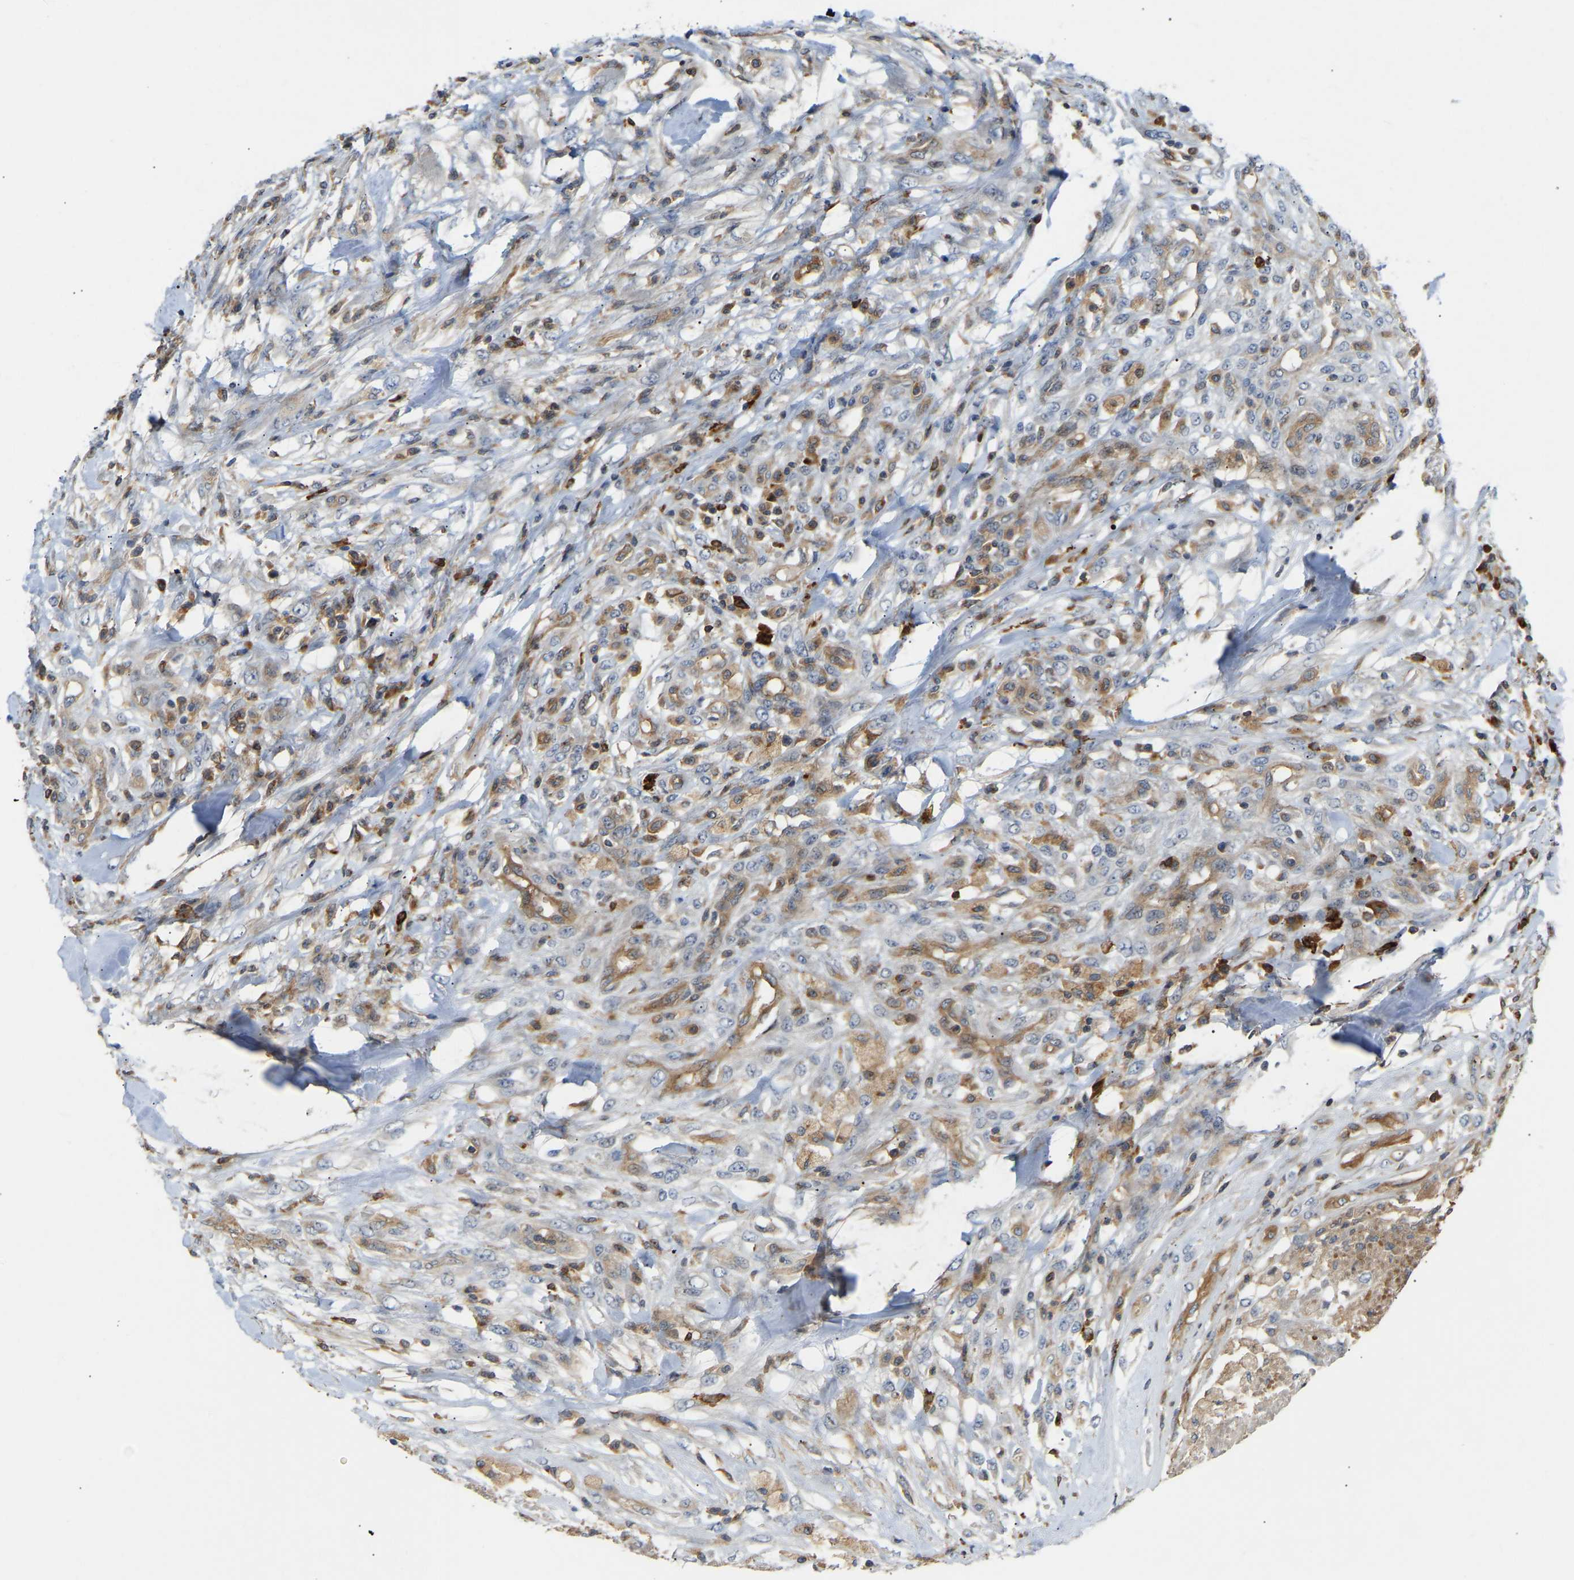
{"staining": {"intensity": "negative", "quantity": "none", "location": "none"}, "tissue": "testis cancer", "cell_type": "Tumor cells", "image_type": "cancer", "snomed": [{"axis": "morphology", "description": "Seminoma, NOS"}, {"axis": "topography", "description": "Testis"}], "caption": "Immunohistochemistry (IHC) of testis cancer displays no expression in tumor cells.", "gene": "PLCG2", "patient": {"sex": "male", "age": 59}}